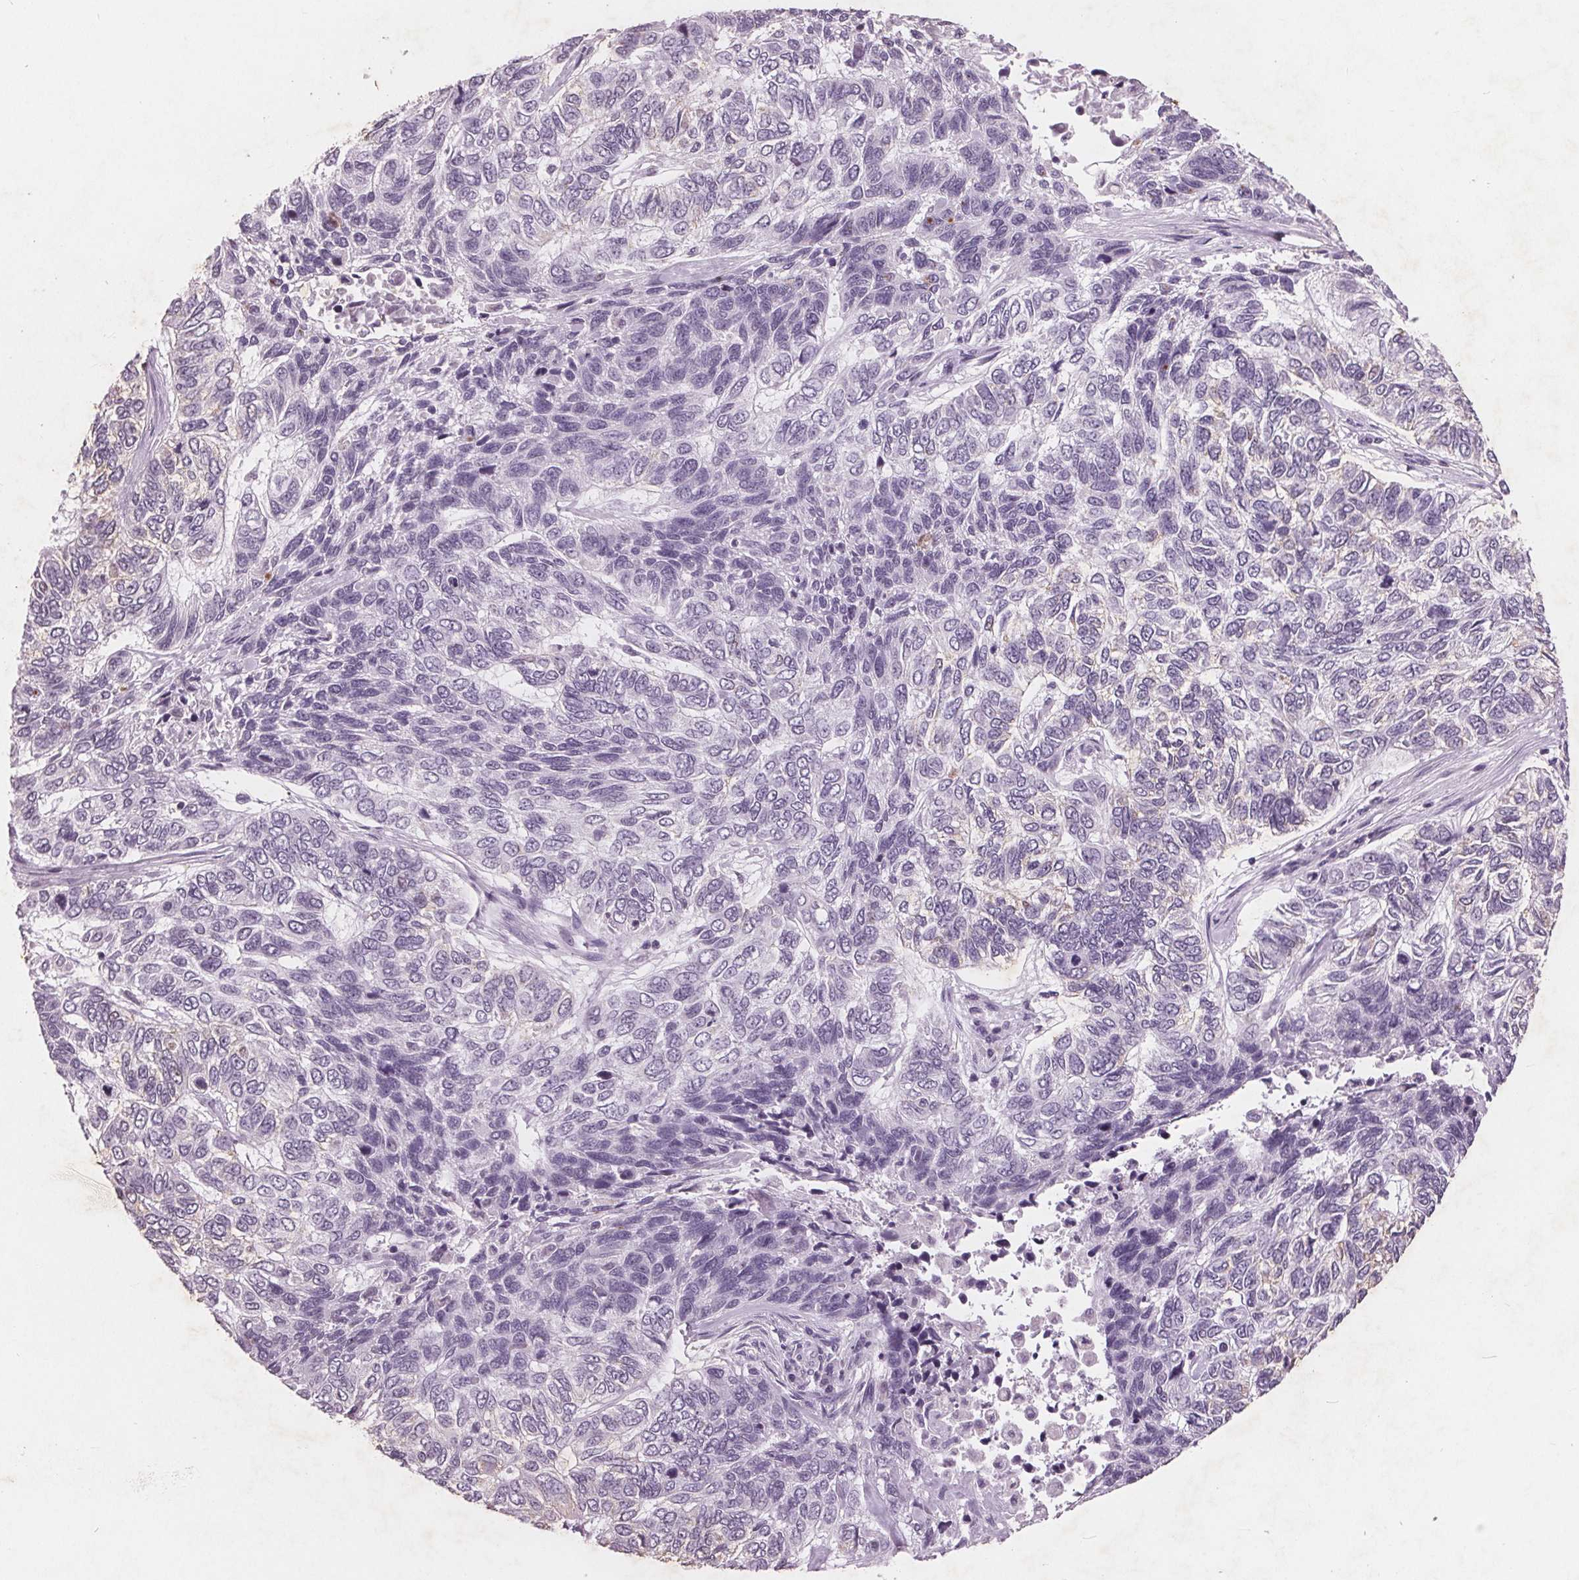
{"staining": {"intensity": "negative", "quantity": "none", "location": "none"}, "tissue": "skin cancer", "cell_type": "Tumor cells", "image_type": "cancer", "snomed": [{"axis": "morphology", "description": "Basal cell carcinoma"}, {"axis": "topography", "description": "Skin"}], "caption": "Skin cancer was stained to show a protein in brown. There is no significant positivity in tumor cells.", "gene": "PTPN14", "patient": {"sex": "female", "age": 65}}